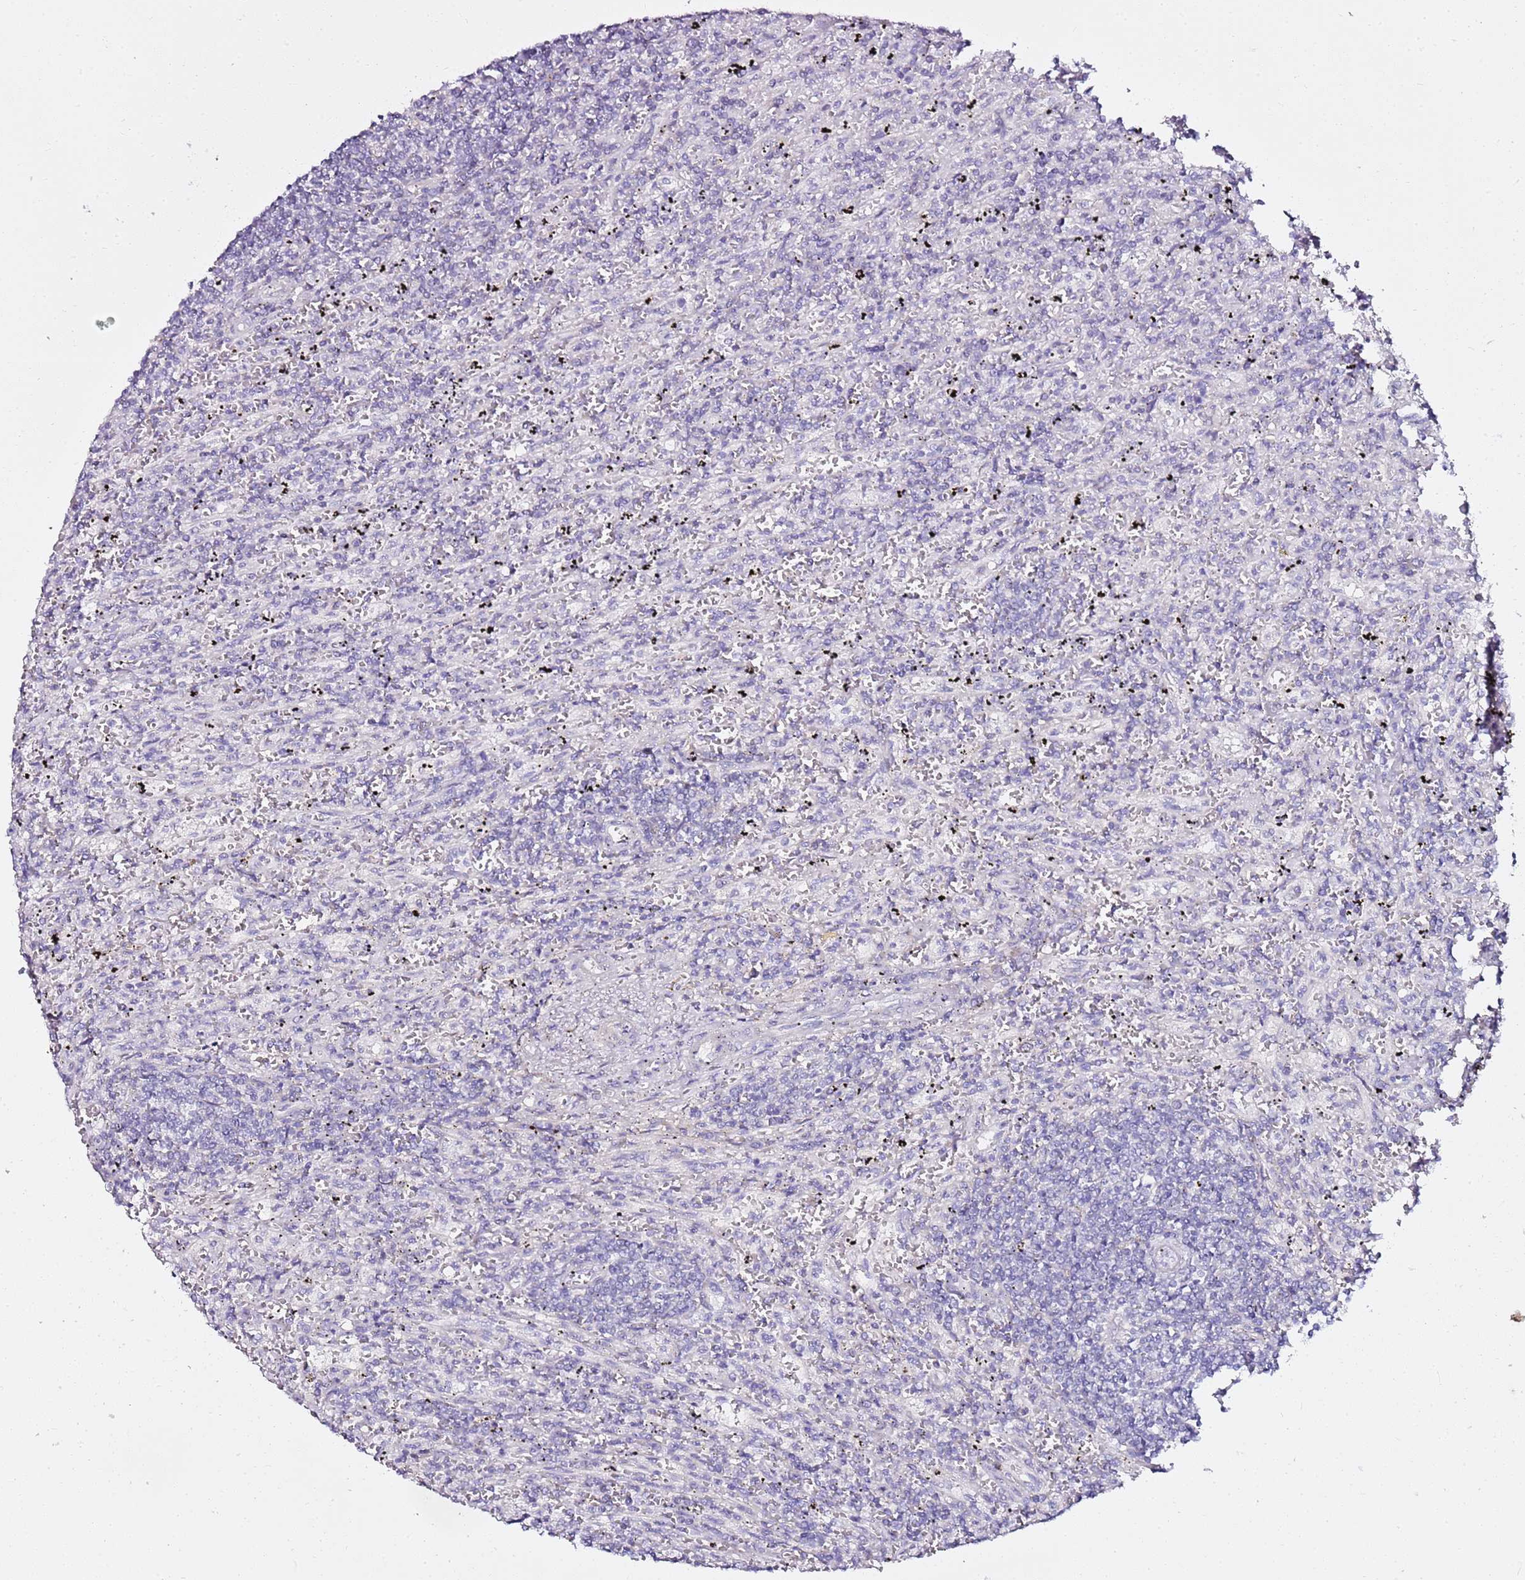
{"staining": {"intensity": "negative", "quantity": "none", "location": "none"}, "tissue": "lymphoma", "cell_type": "Tumor cells", "image_type": "cancer", "snomed": [{"axis": "morphology", "description": "Malignant lymphoma, non-Hodgkin's type, Low grade"}, {"axis": "topography", "description": "Spleen"}], "caption": "There is no significant positivity in tumor cells of malignant lymphoma, non-Hodgkin's type (low-grade).", "gene": "MYBPC3", "patient": {"sex": "male", "age": 76}}